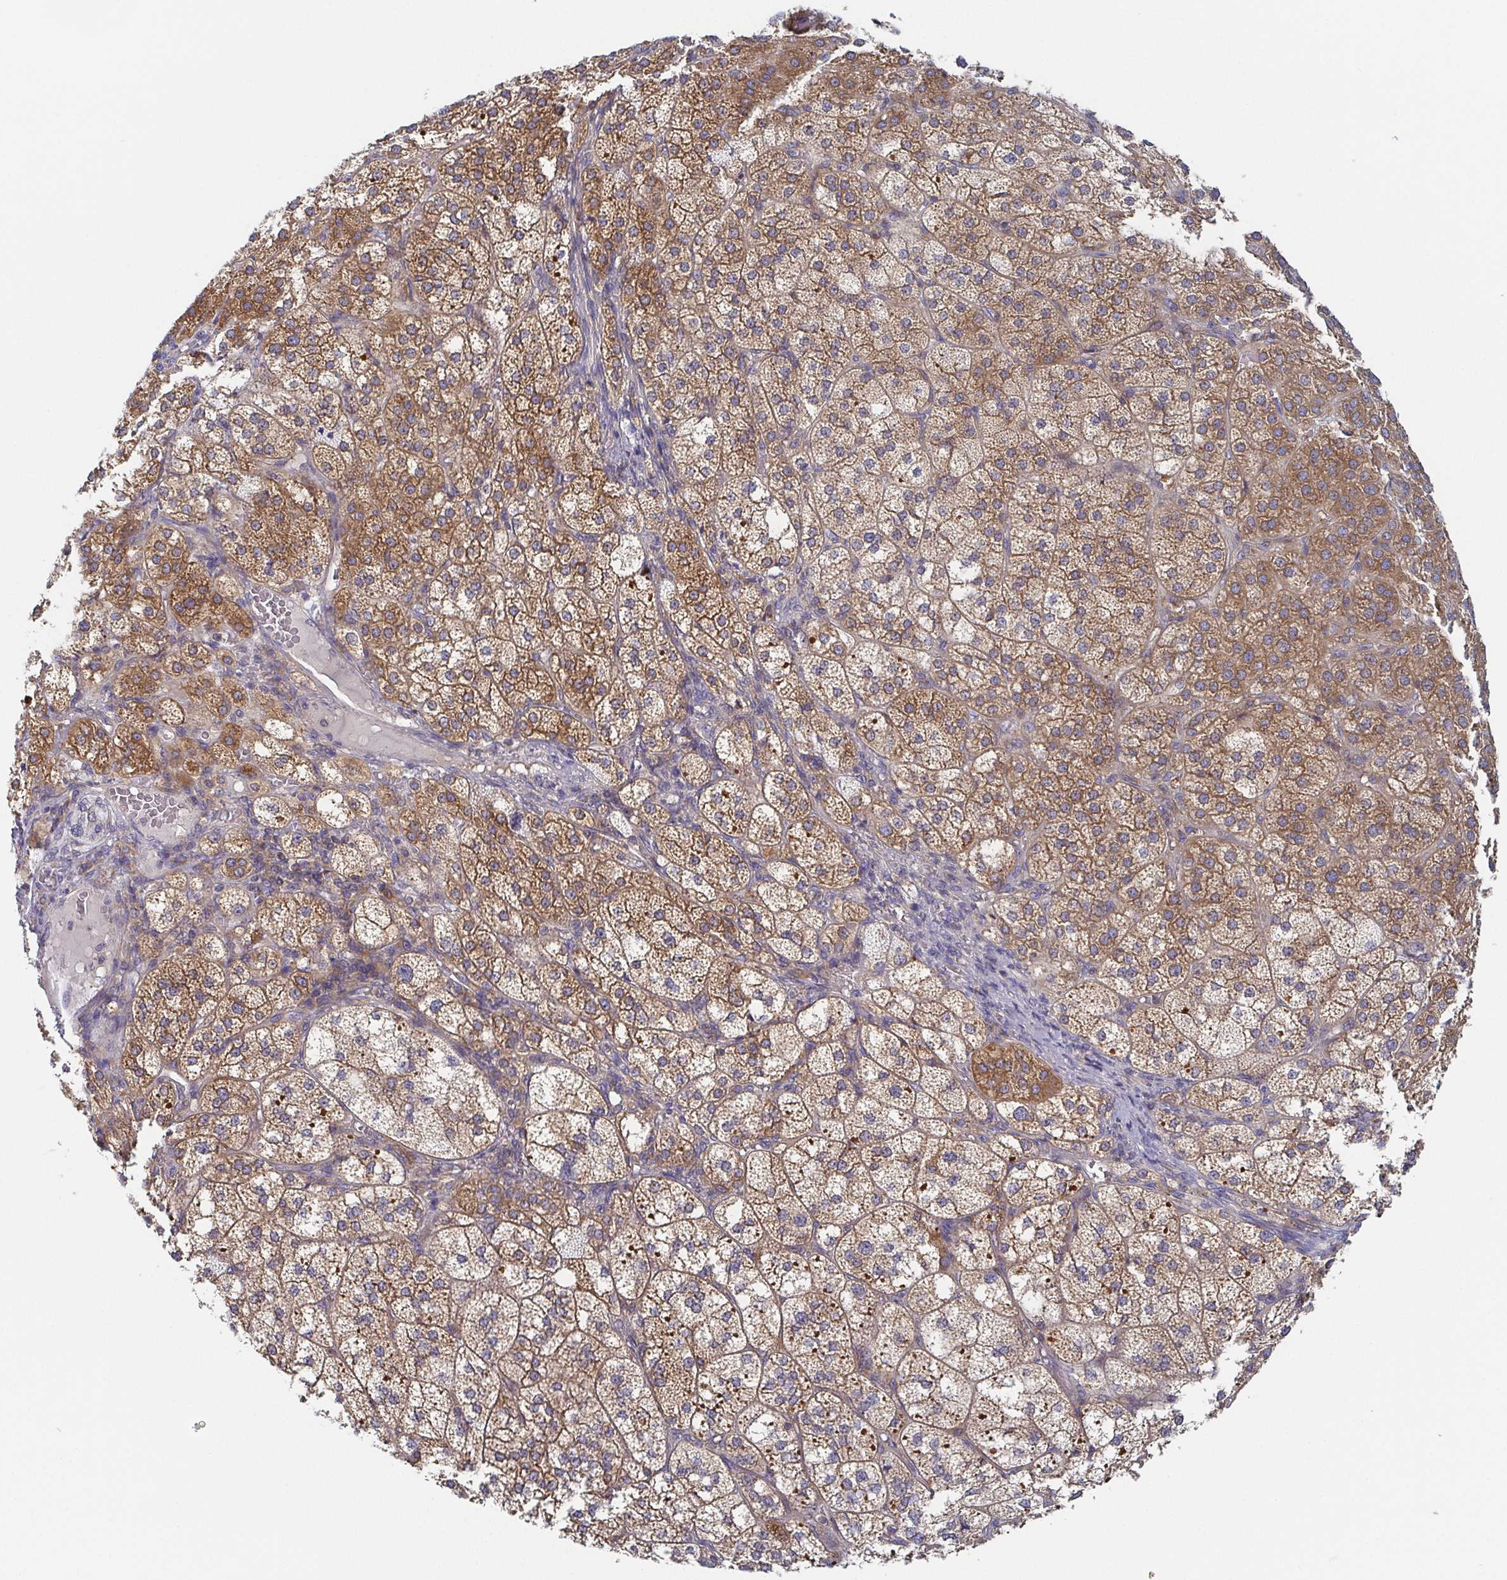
{"staining": {"intensity": "moderate", "quantity": ">75%", "location": "cytoplasmic/membranous"}, "tissue": "adrenal gland", "cell_type": "Glandular cells", "image_type": "normal", "snomed": [{"axis": "morphology", "description": "Normal tissue, NOS"}, {"axis": "topography", "description": "Adrenal gland"}], "caption": "DAB (3,3'-diaminobenzidine) immunohistochemical staining of benign human adrenal gland reveals moderate cytoplasmic/membranous protein expression in about >75% of glandular cells.", "gene": "TUFT1", "patient": {"sex": "female", "age": 60}}